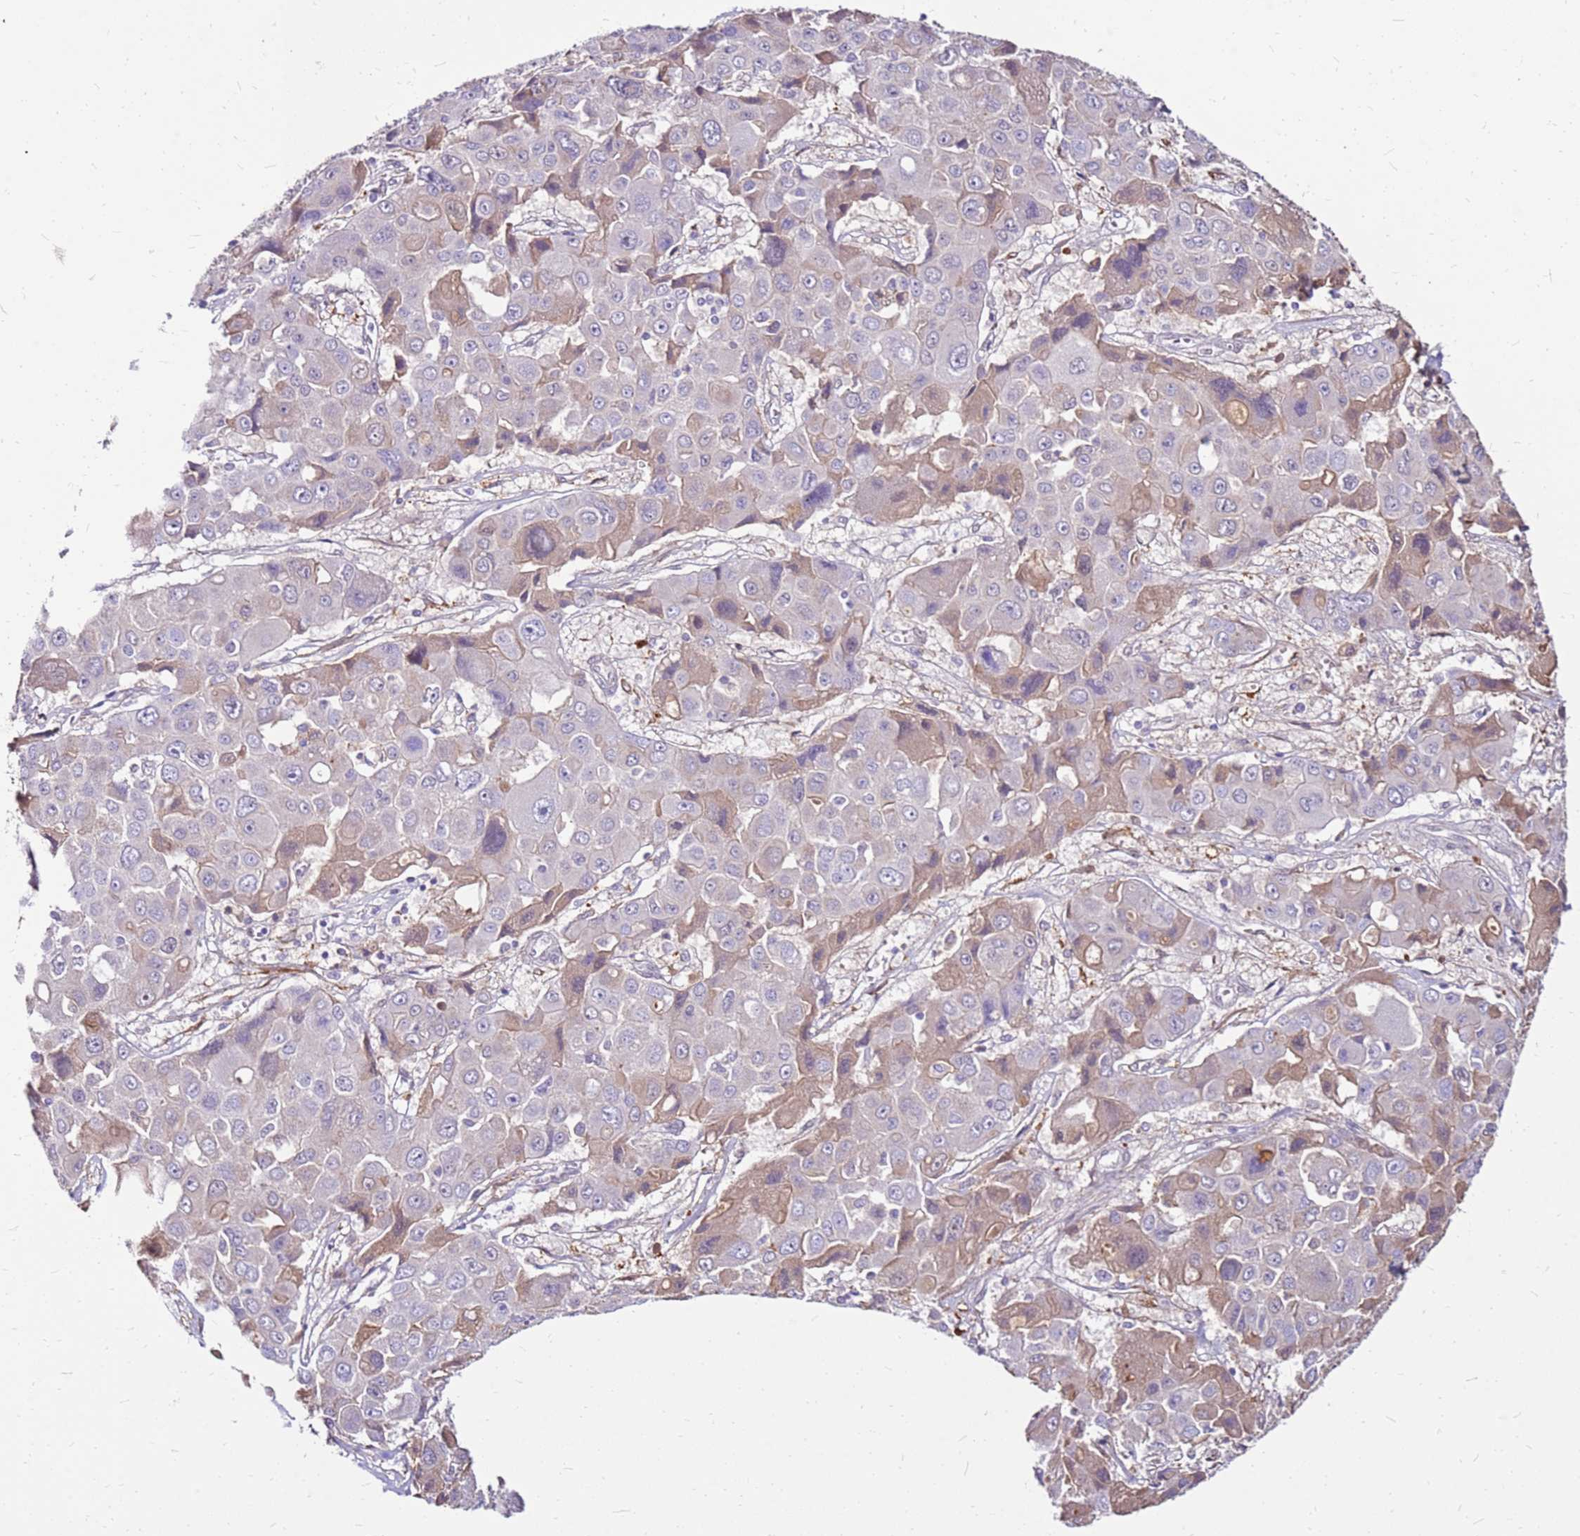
{"staining": {"intensity": "weak", "quantity": "25%-75%", "location": "cytoplasmic/membranous"}, "tissue": "liver cancer", "cell_type": "Tumor cells", "image_type": "cancer", "snomed": [{"axis": "morphology", "description": "Cholangiocarcinoma"}, {"axis": "topography", "description": "Liver"}], "caption": "Weak cytoplasmic/membranous expression is seen in about 25%-75% of tumor cells in liver cancer (cholangiocarcinoma). Nuclei are stained in blue.", "gene": "ALDH1A3", "patient": {"sex": "male", "age": 67}}